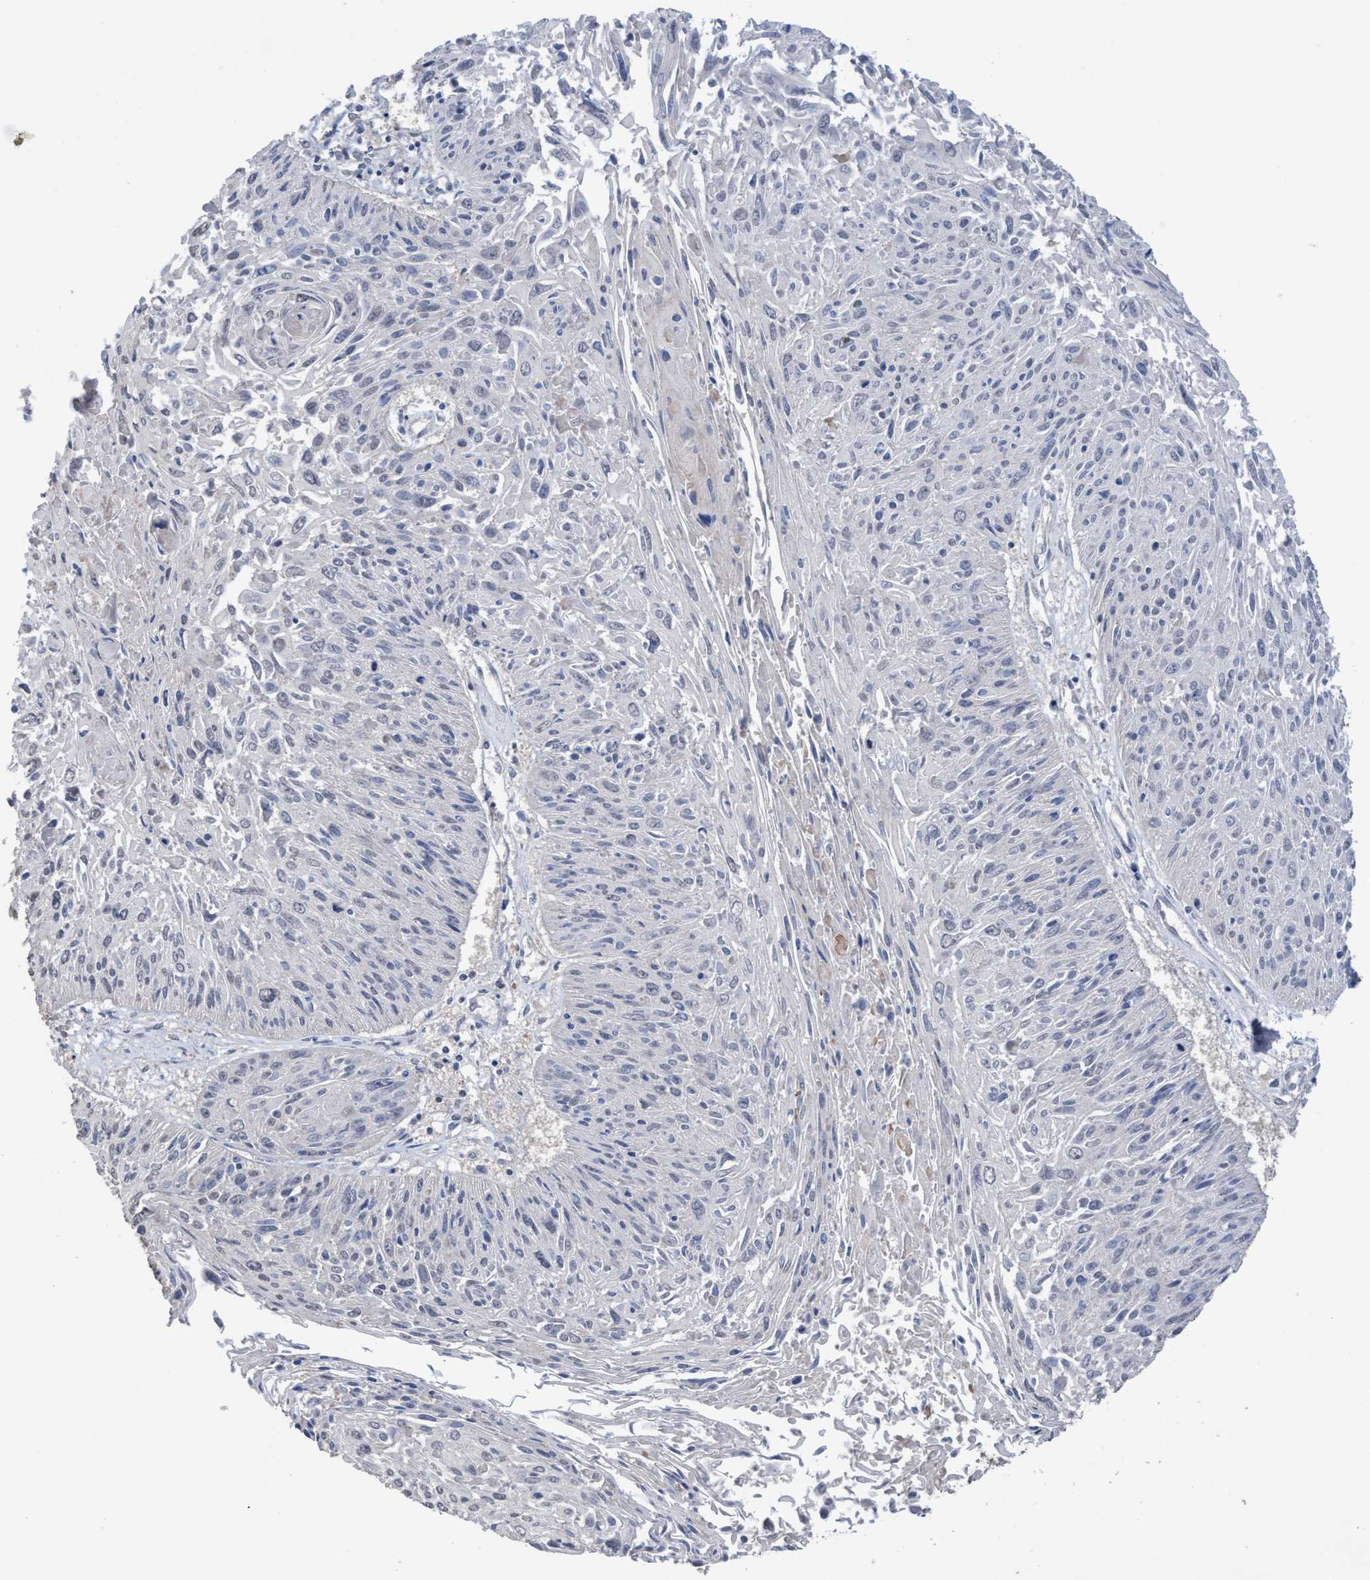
{"staining": {"intensity": "negative", "quantity": "none", "location": "none"}, "tissue": "cervical cancer", "cell_type": "Tumor cells", "image_type": "cancer", "snomed": [{"axis": "morphology", "description": "Squamous cell carcinoma, NOS"}, {"axis": "topography", "description": "Cervix"}], "caption": "The photomicrograph demonstrates no staining of tumor cells in squamous cell carcinoma (cervical).", "gene": "GLOD4", "patient": {"sex": "female", "age": 51}}